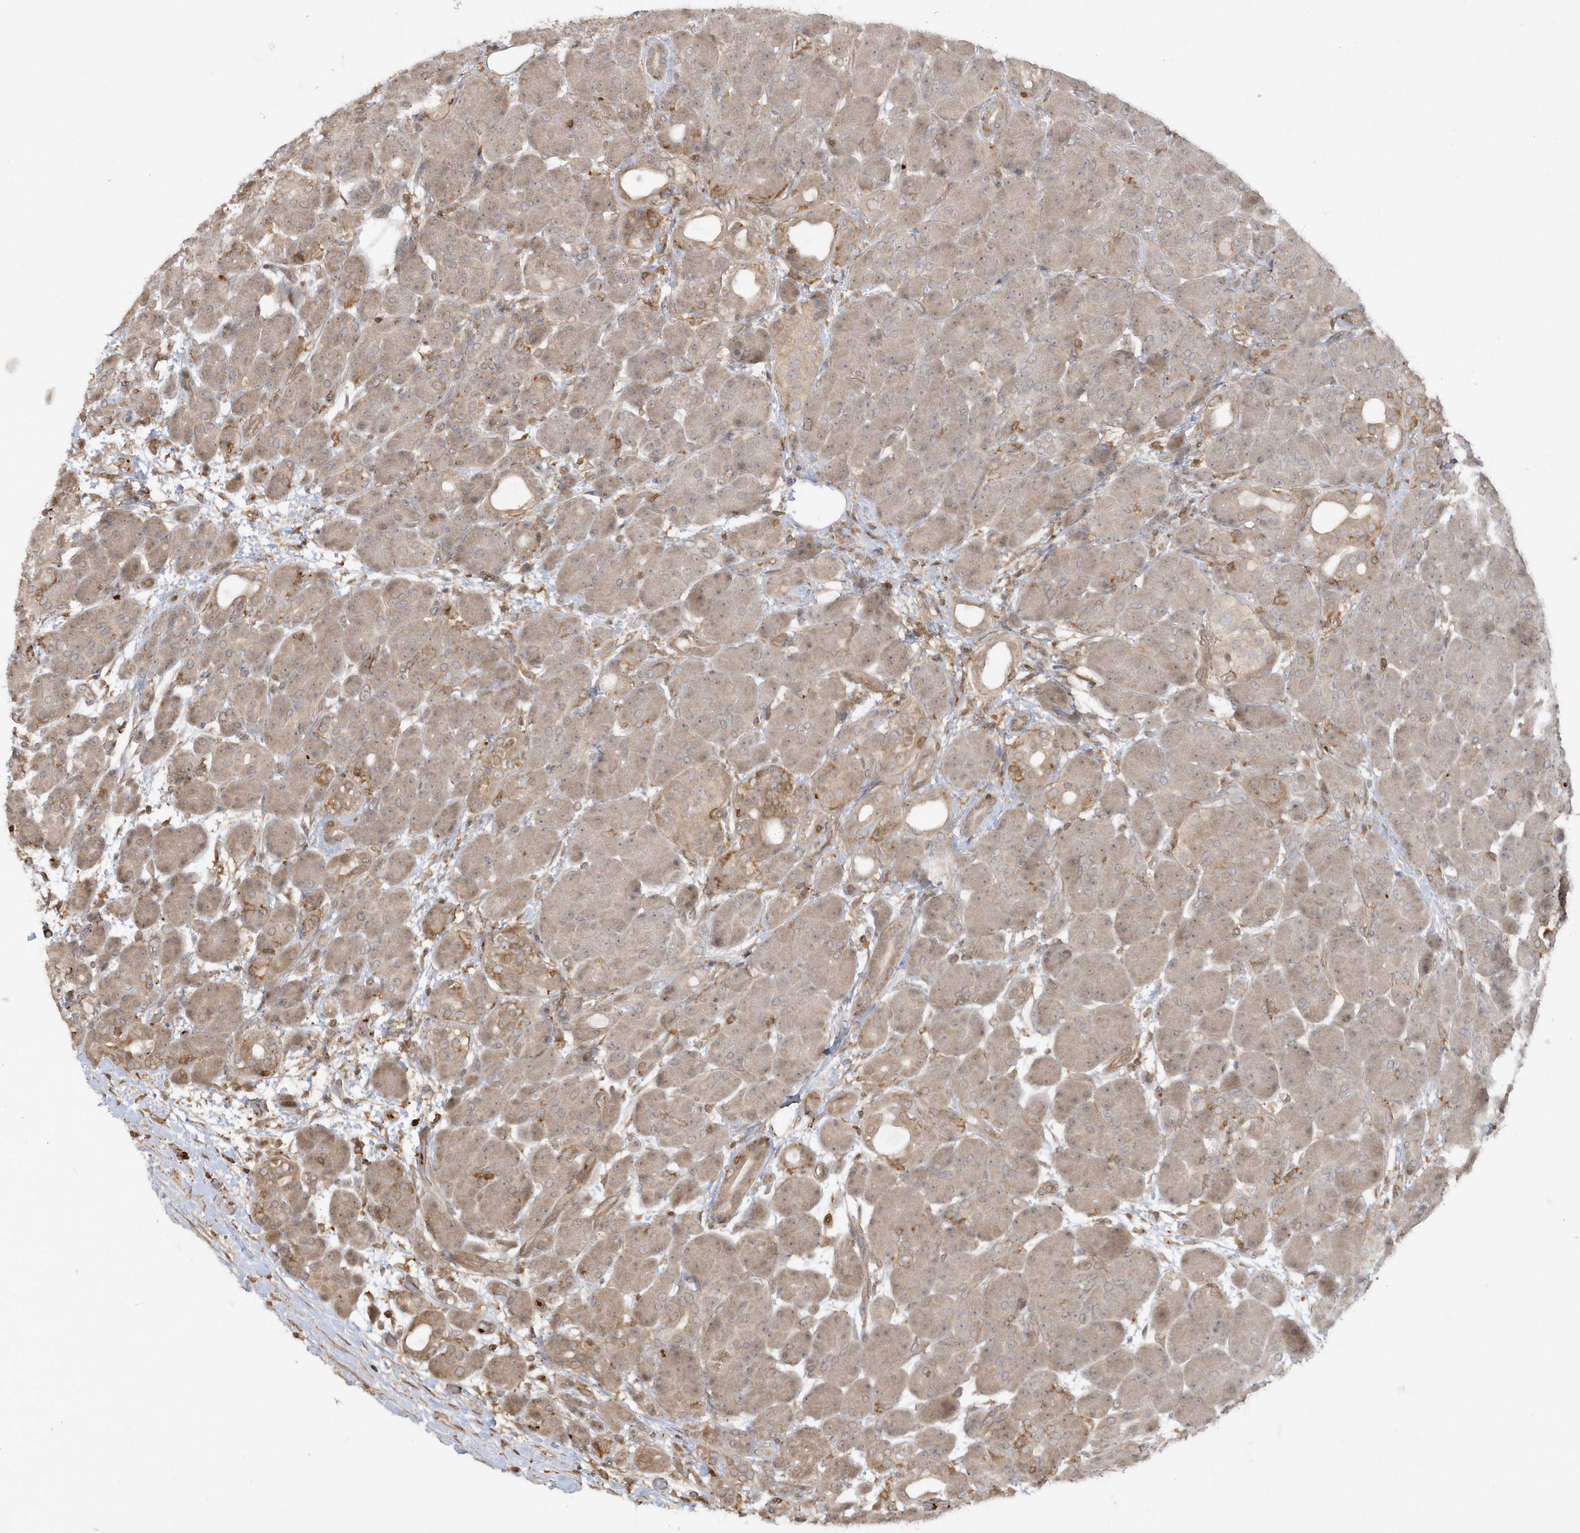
{"staining": {"intensity": "weak", "quantity": "25%-75%", "location": "cytoplasmic/membranous,nuclear"}, "tissue": "pancreas", "cell_type": "Exocrine glandular cells", "image_type": "normal", "snomed": [{"axis": "morphology", "description": "Normal tissue, NOS"}, {"axis": "topography", "description": "Pancreas"}], "caption": "Immunohistochemistry (IHC) of unremarkable human pancreas reveals low levels of weak cytoplasmic/membranous,nuclear staining in approximately 25%-75% of exocrine glandular cells.", "gene": "BSN", "patient": {"sex": "male", "age": 63}}